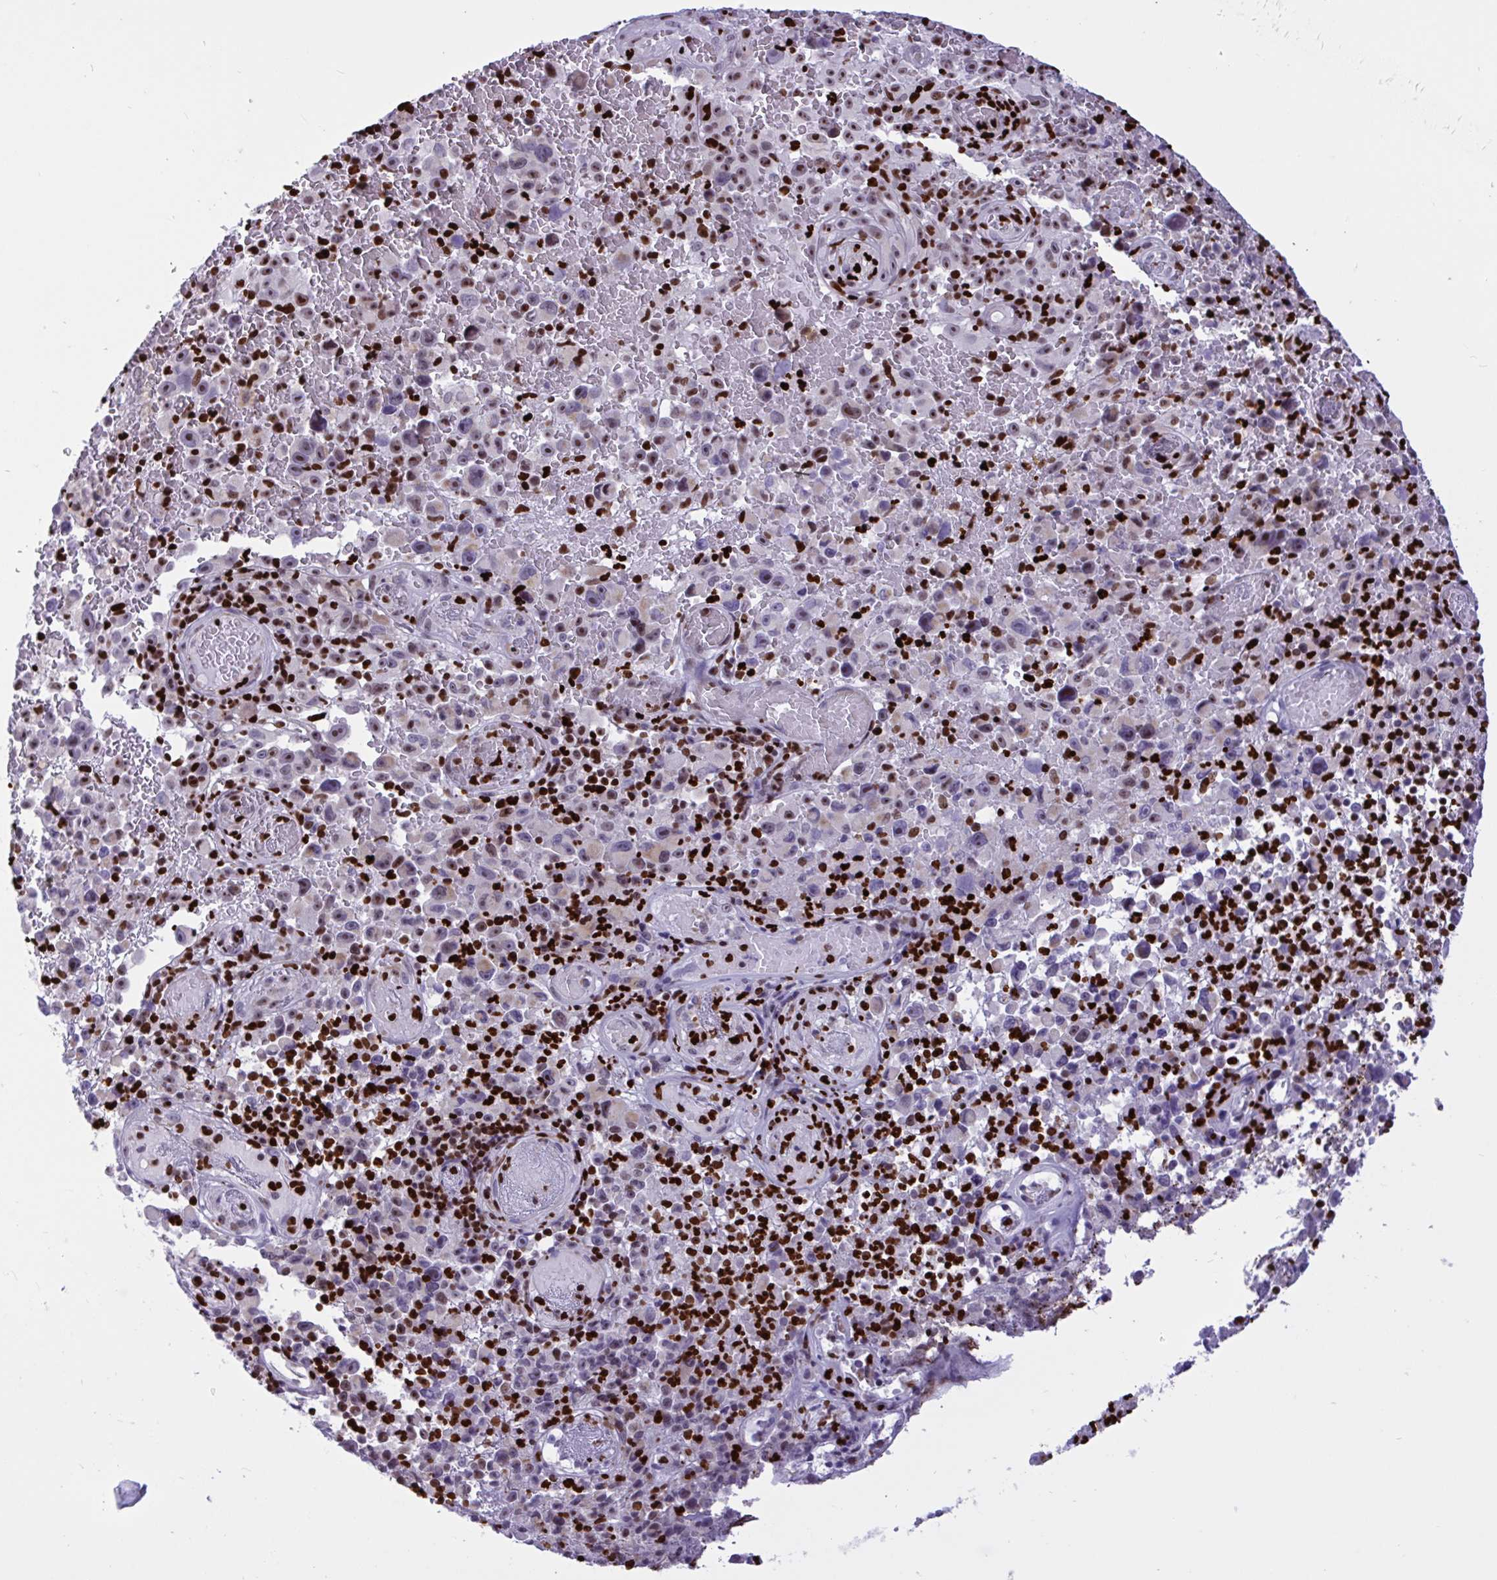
{"staining": {"intensity": "weak", "quantity": "<25%", "location": "nuclear"}, "tissue": "melanoma", "cell_type": "Tumor cells", "image_type": "cancer", "snomed": [{"axis": "morphology", "description": "Malignant melanoma, NOS"}, {"axis": "topography", "description": "Skin"}], "caption": "Tumor cells show no significant protein staining in melanoma. Nuclei are stained in blue.", "gene": "HMGB2", "patient": {"sex": "female", "age": 82}}